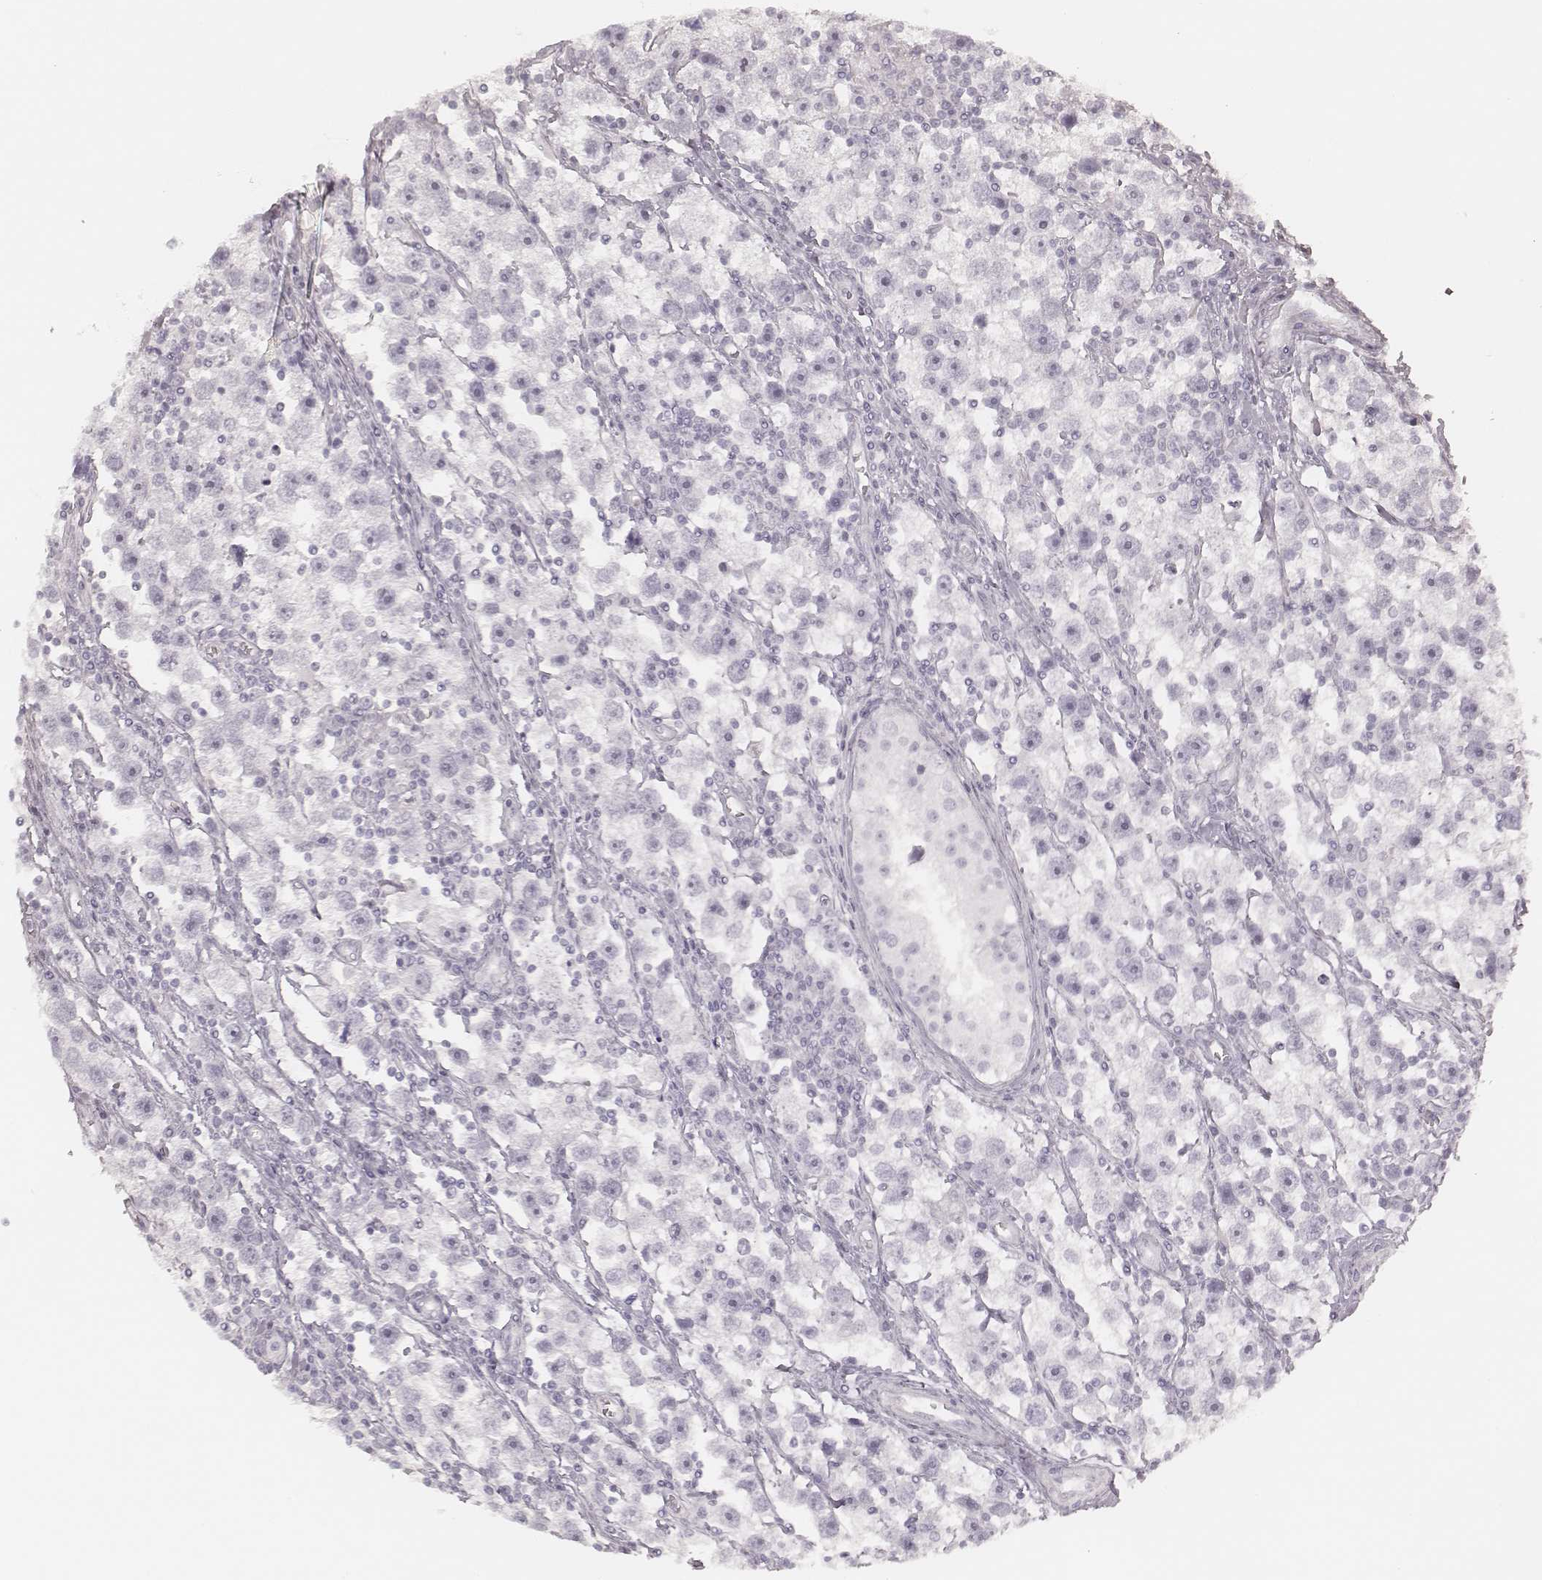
{"staining": {"intensity": "negative", "quantity": "none", "location": "none"}, "tissue": "testis cancer", "cell_type": "Tumor cells", "image_type": "cancer", "snomed": [{"axis": "morphology", "description": "Seminoma, NOS"}, {"axis": "topography", "description": "Testis"}], "caption": "The immunohistochemistry photomicrograph has no significant expression in tumor cells of testis cancer (seminoma) tissue.", "gene": "KRT72", "patient": {"sex": "male", "age": 30}}